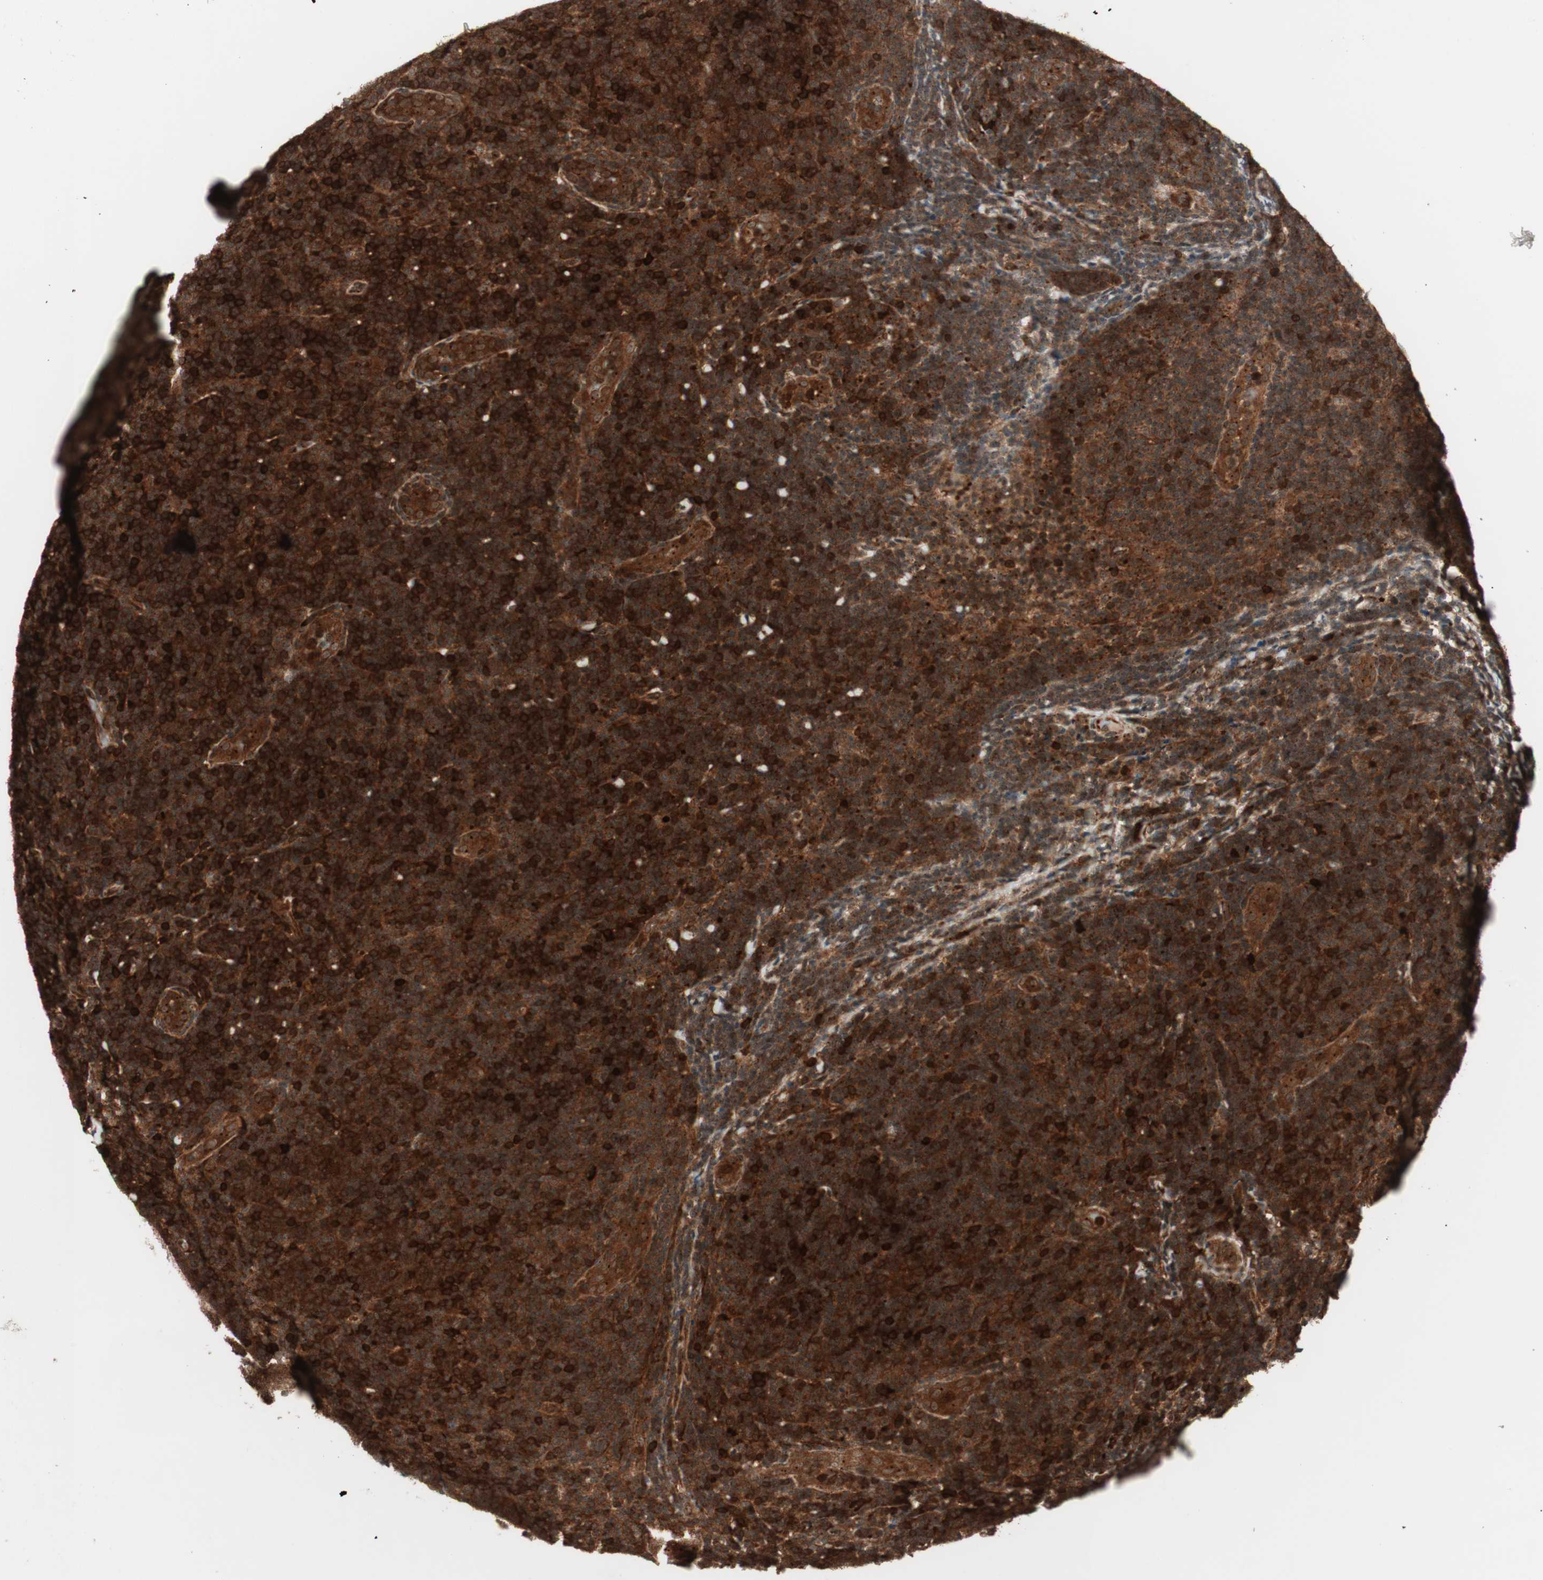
{"staining": {"intensity": "strong", "quantity": ">75%", "location": "cytoplasmic/membranous"}, "tissue": "lymphoma", "cell_type": "Tumor cells", "image_type": "cancer", "snomed": [{"axis": "morphology", "description": "Malignant lymphoma, non-Hodgkin's type, Low grade"}, {"axis": "topography", "description": "Lymph node"}], "caption": "Immunohistochemical staining of human lymphoma shows high levels of strong cytoplasmic/membranous positivity in approximately >75% of tumor cells. (Brightfield microscopy of DAB IHC at high magnification).", "gene": "PRKG2", "patient": {"sex": "male", "age": 83}}